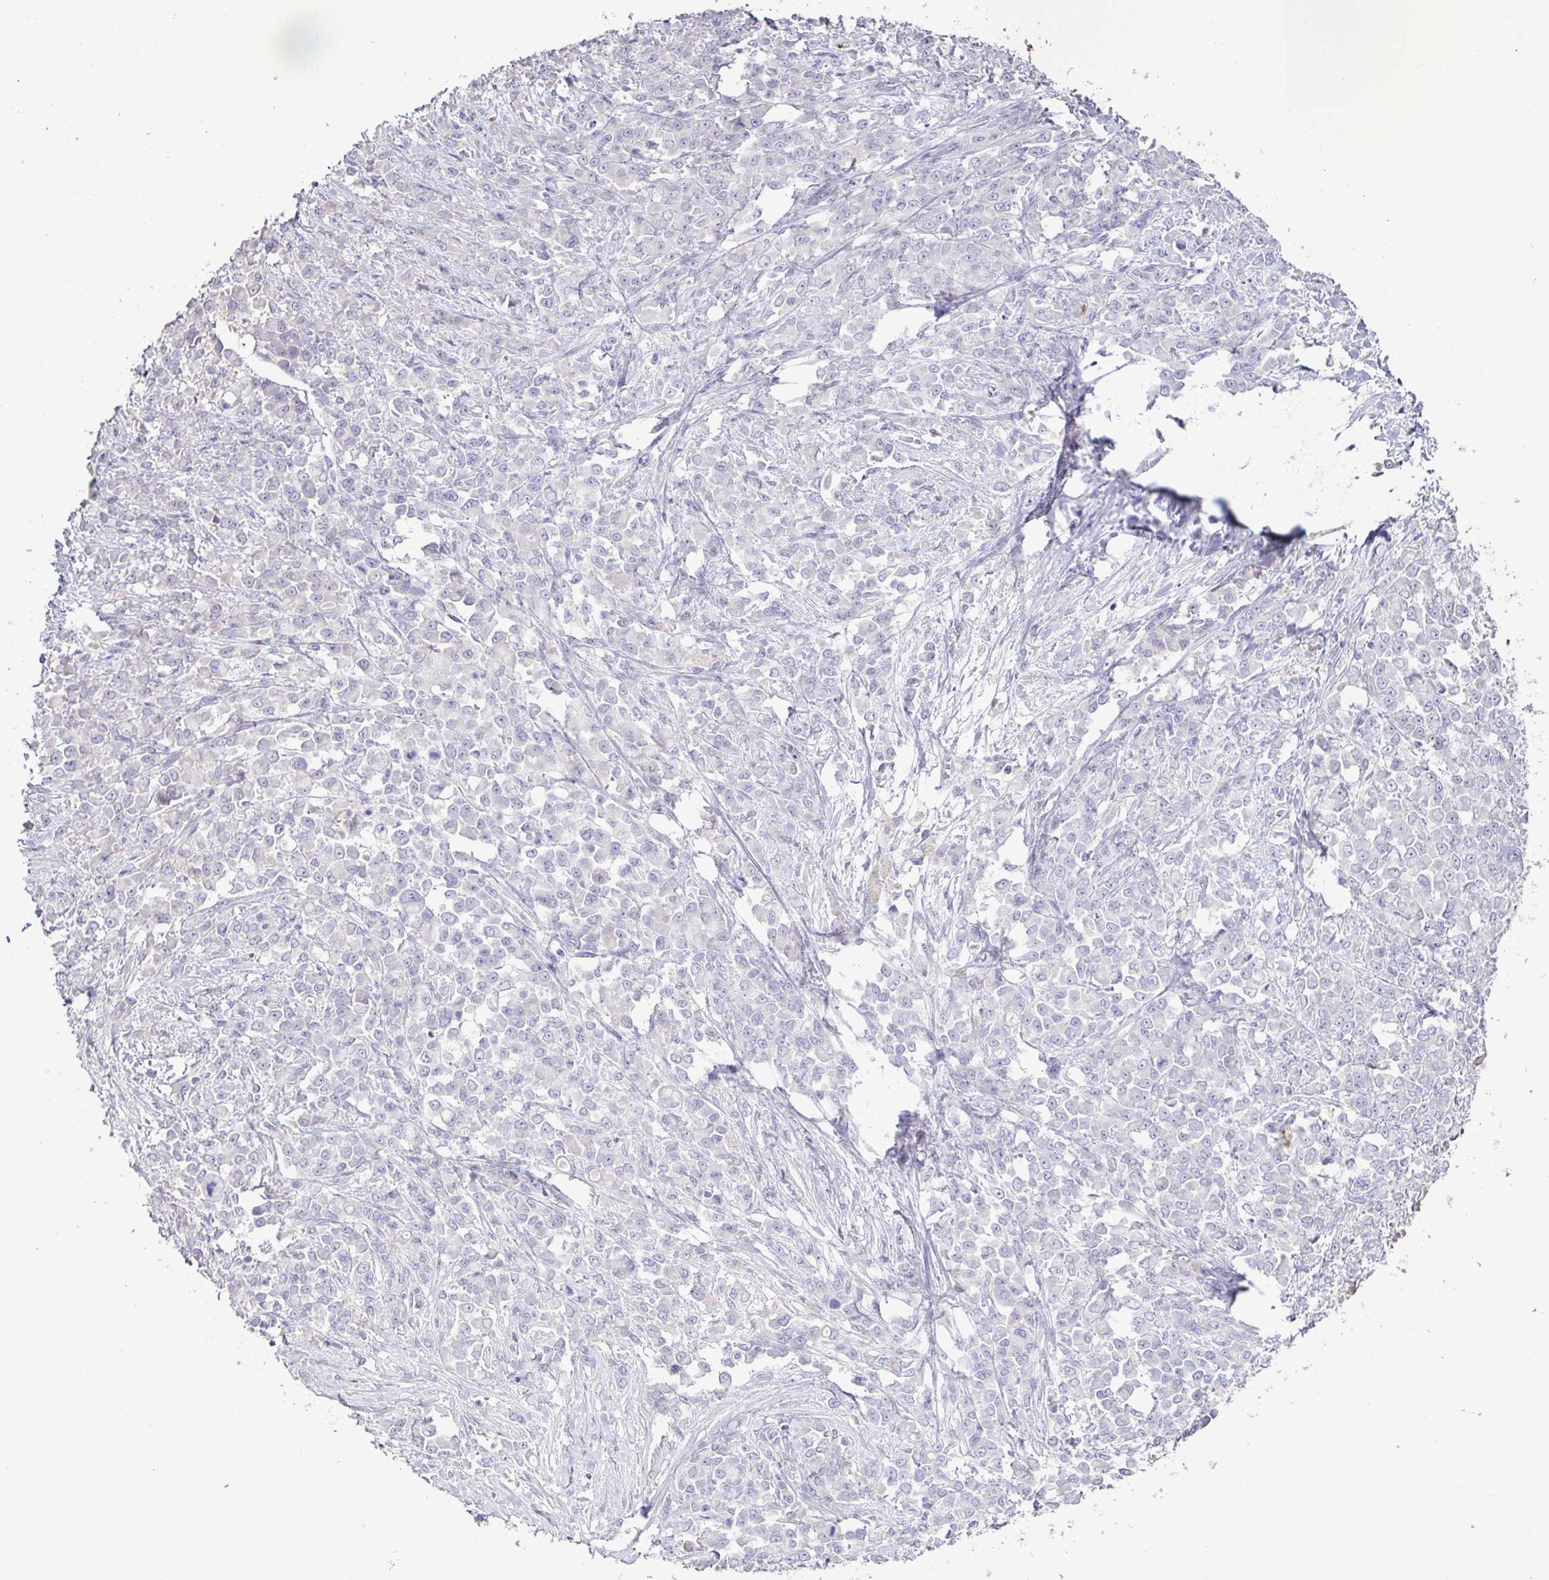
{"staining": {"intensity": "negative", "quantity": "none", "location": "none"}, "tissue": "stomach cancer", "cell_type": "Tumor cells", "image_type": "cancer", "snomed": [{"axis": "morphology", "description": "Adenocarcinoma, NOS"}, {"axis": "topography", "description": "Stomach"}], "caption": "Tumor cells are negative for brown protein staining in stomach adenocarcinoma.", "gene": "MARCO", "patient": {"sex": "female", "age": 76}}